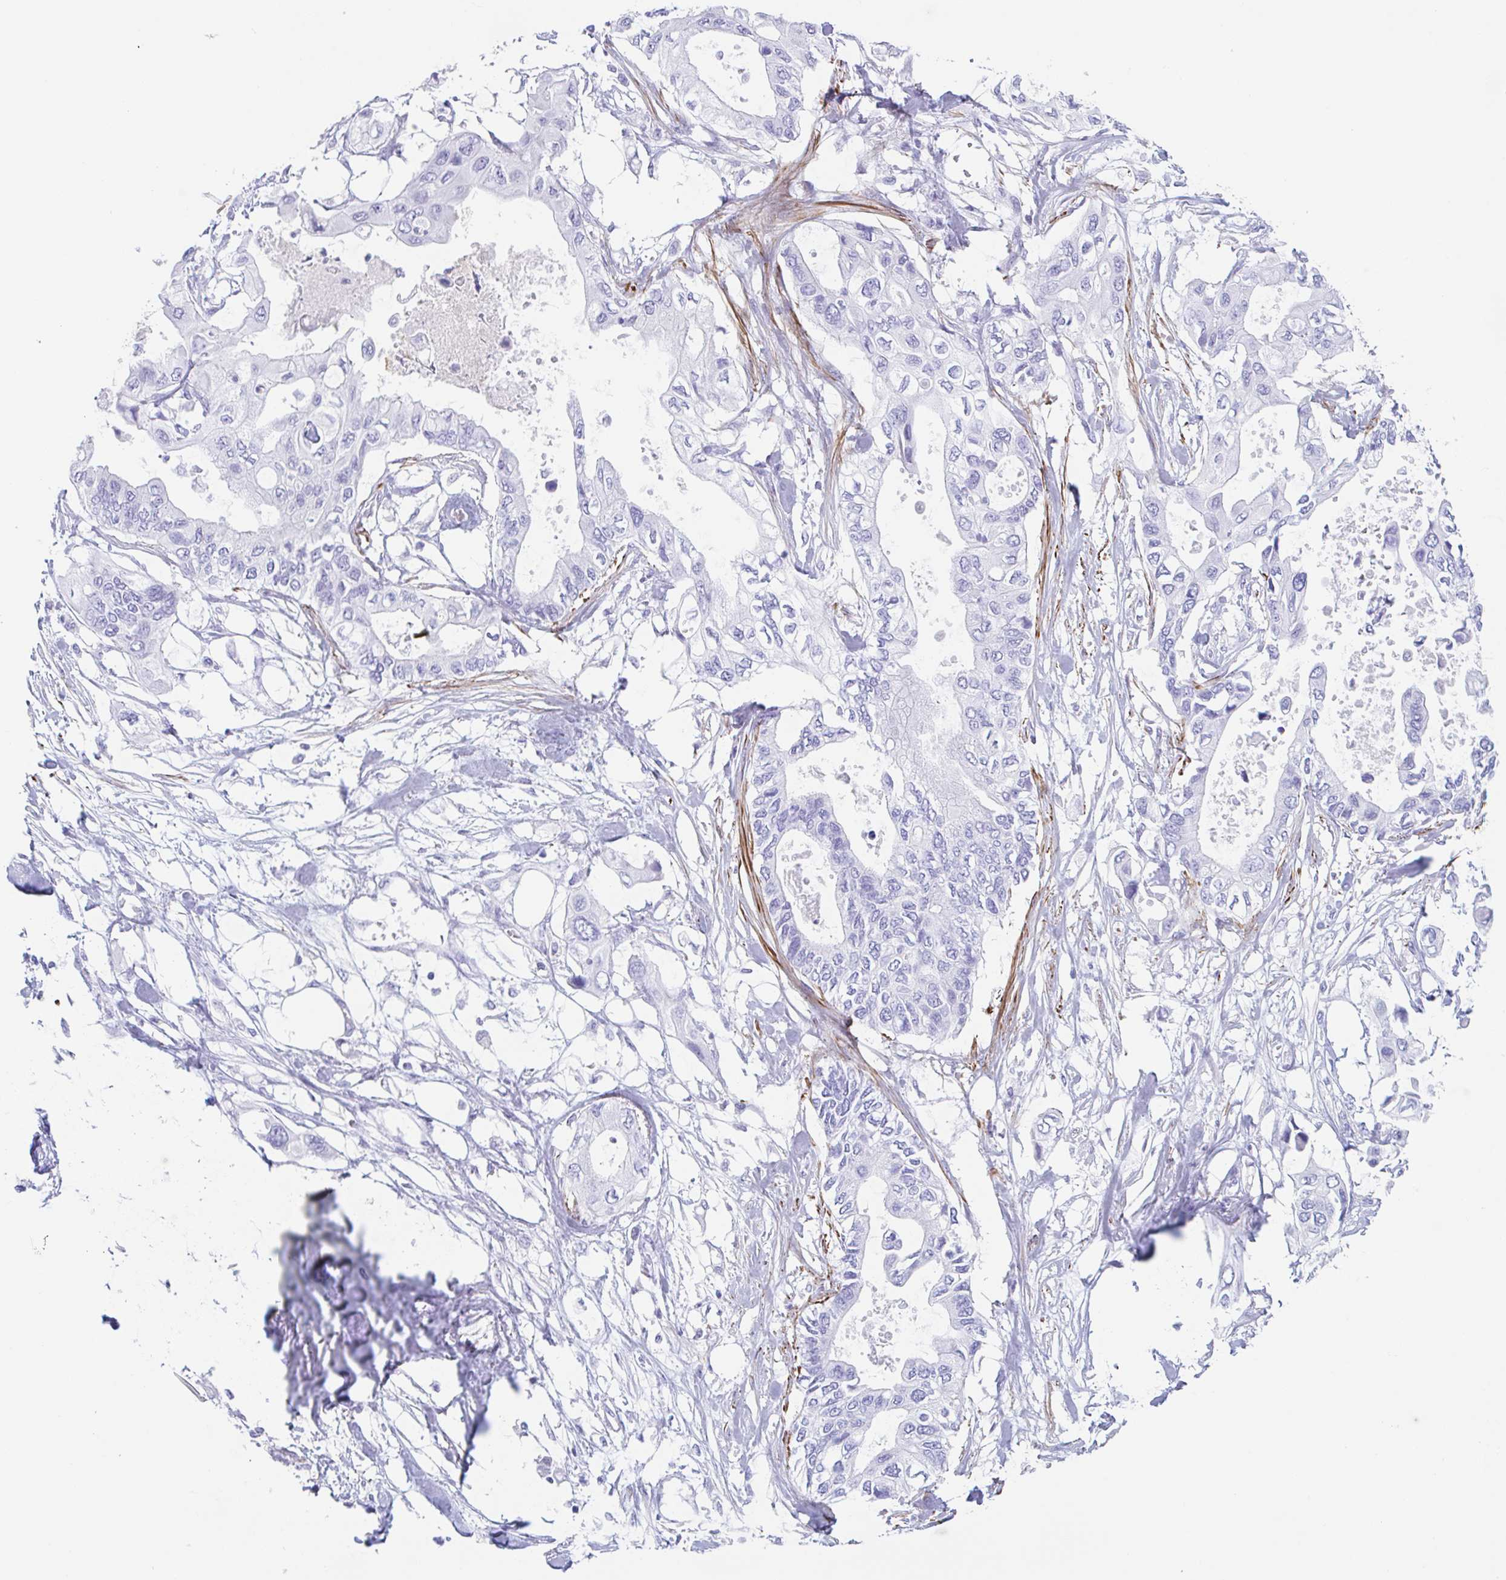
{"staining": {"intensity": "negative", "quantity": "none", "location": "none"}, "tissue": "pancreatic cancer", "cell_type": "Tumor cells", "image_type": "cancer", "snomed": [{"axis": "morphology", "description": "Adenocarcinoma, NOS"}, {"axis": "topography", "description": "Pancreas"}], "caption": "Pancreatic cancer (adenocarcinoma) was stained to show a protein in brown. There is no significant positivity in tumor cells.", "gene": "TAS2R41", "patient": {"sex": "female", "age": 63}}